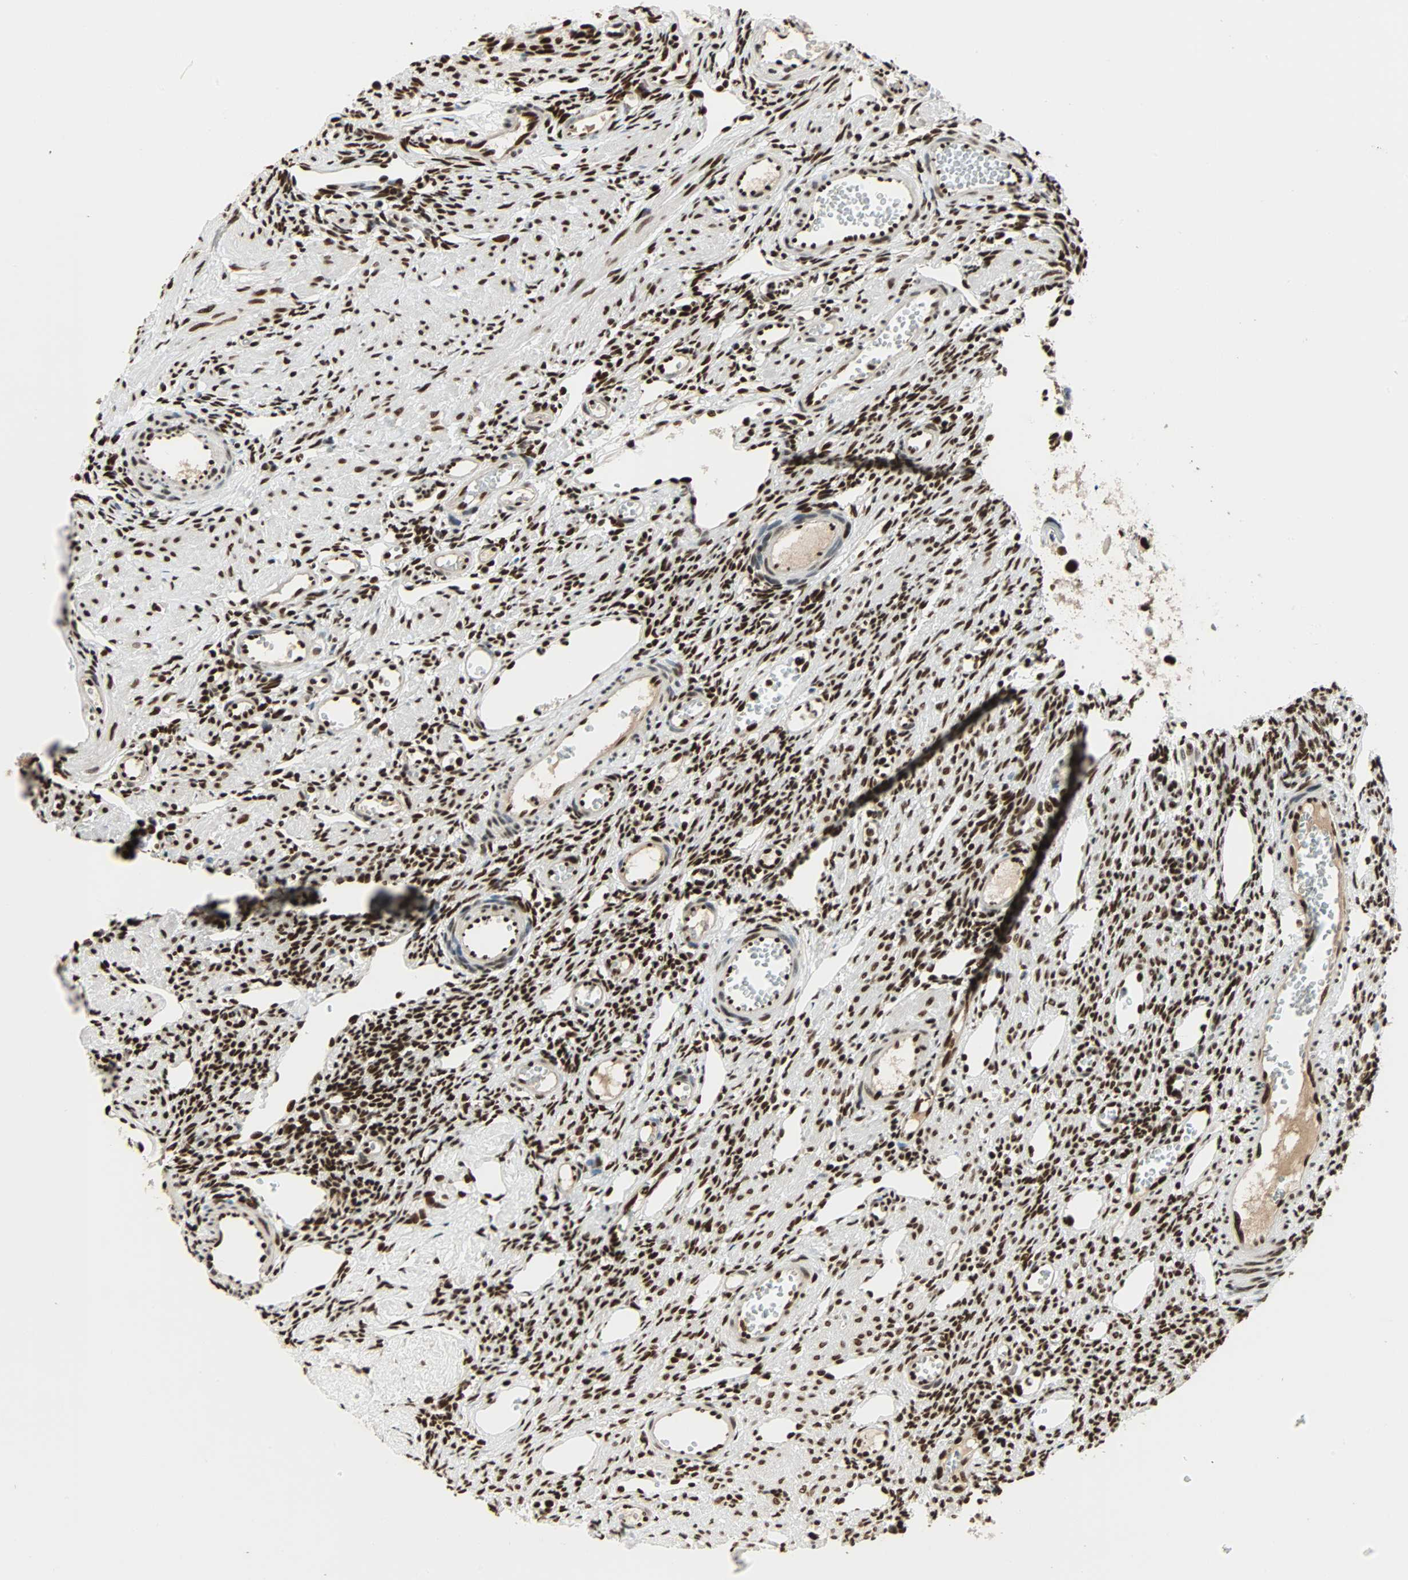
{"staining": {"intensity": "strong", "quantity": ">75%", "location": "nuclear"}, "tissue": "ovary", "cell_type": "Ovarian stroma cells", "image_type": "normal", "snomed": [{"axis": "morphology", "description": "Normal tissue, NOS"}, {"axis": "topography", "description": "Ovary"}], "caption": "This image shows immunohistochemistry (IHC) staining of normal human ovary, with high strong nuclear expression in approximately >75% of ovarian stroma cells.", "gene": "CDK12", "patient": {"sex": "female", "age": 33}}